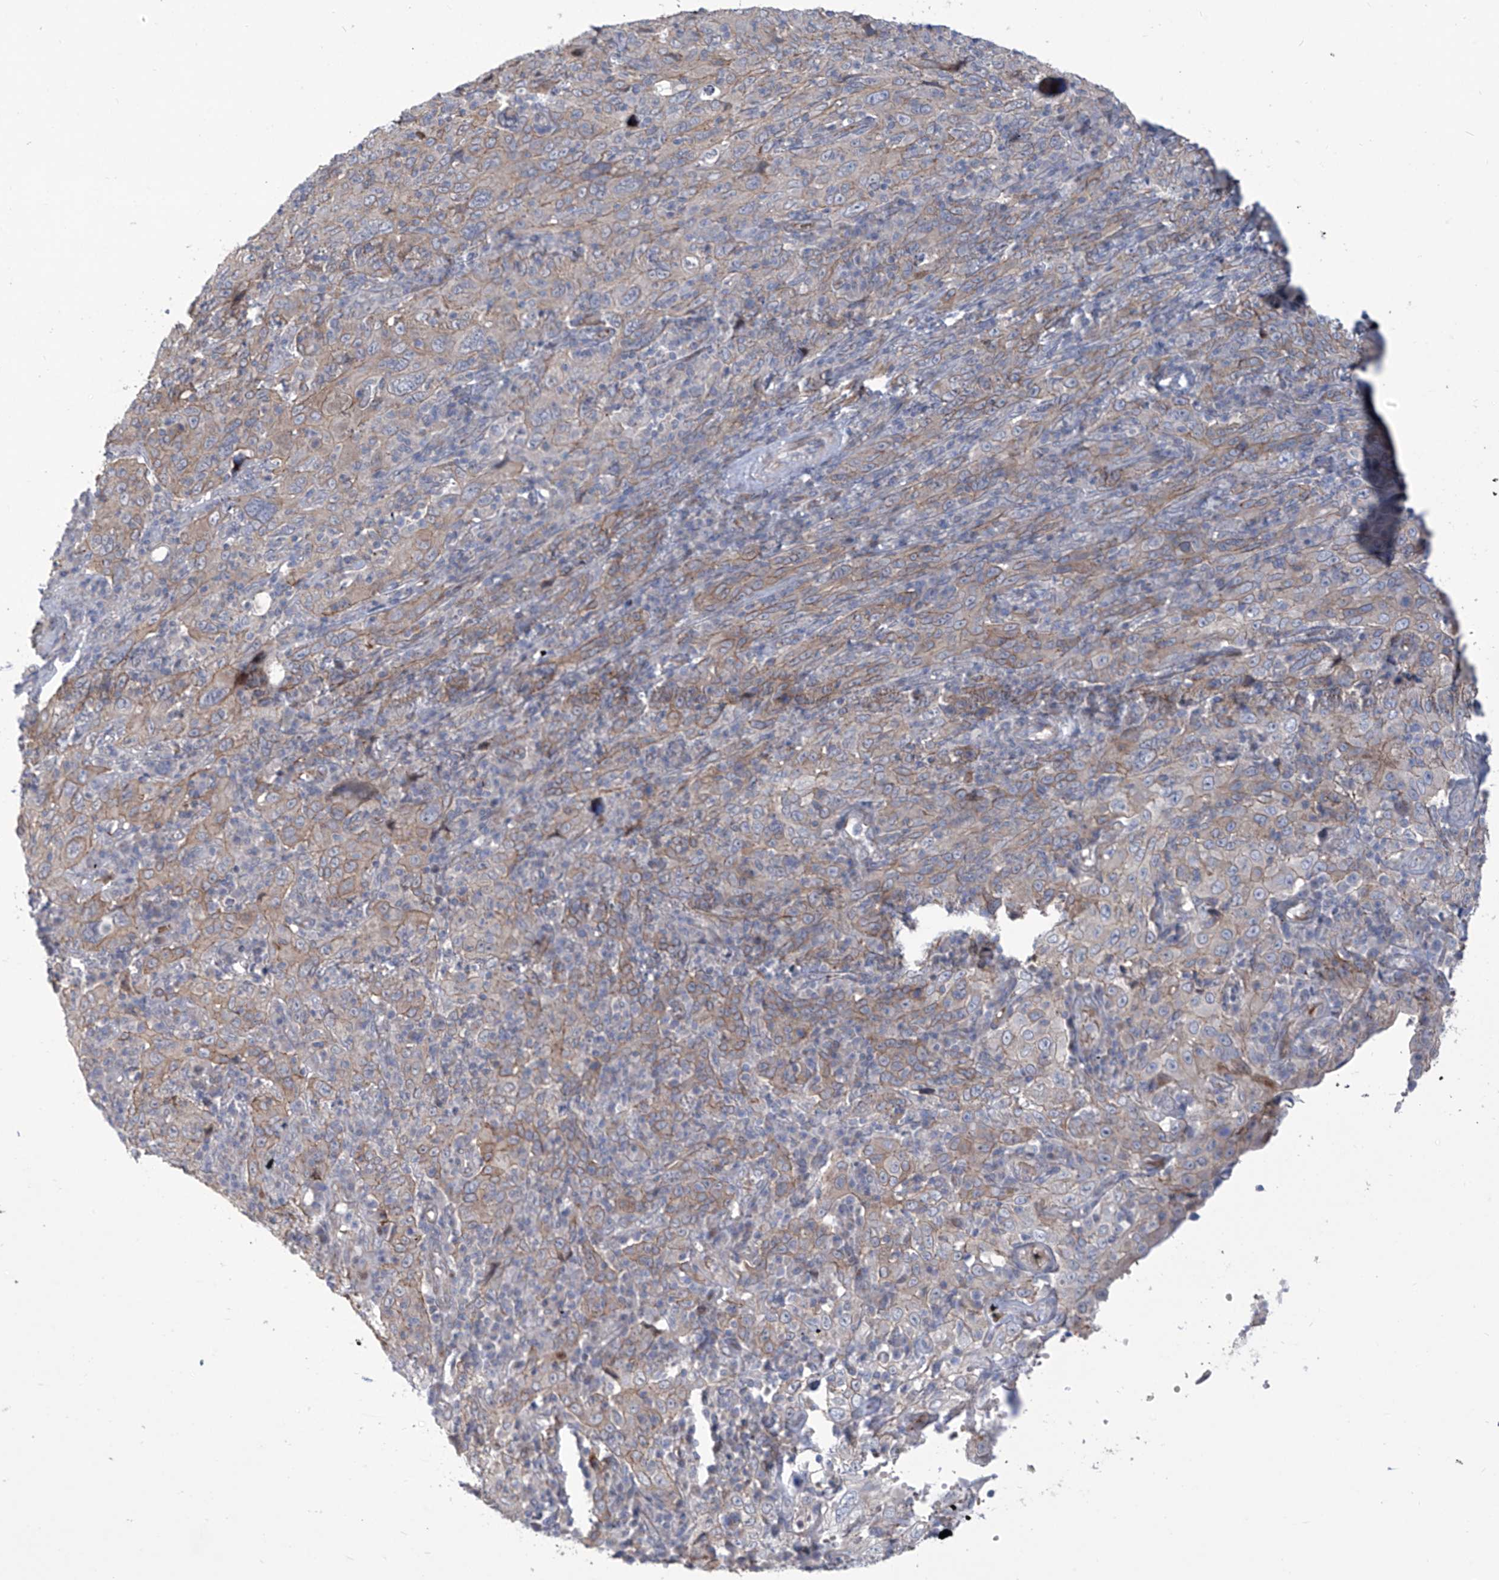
{"staining": {"intensity": "weak", "quantity": "25%-75%", "location": "cytoplasmic/membranous"}, "tissue": "cervical cancer", "cell_type": "Tumor cells", "image_type": "cancer", "snomed": [{"axis": "morphology", "description": "Squamous cell carcinoma, NOS"}, {"axis": "topography", "description": "Cervix"}], "caption": "Human cervical squamous cell carcinoma stained with a protein marker displays weak staining in tumor cells.", "gene": "LRRC1", "patient": {"sex": "female", "age": 46}}